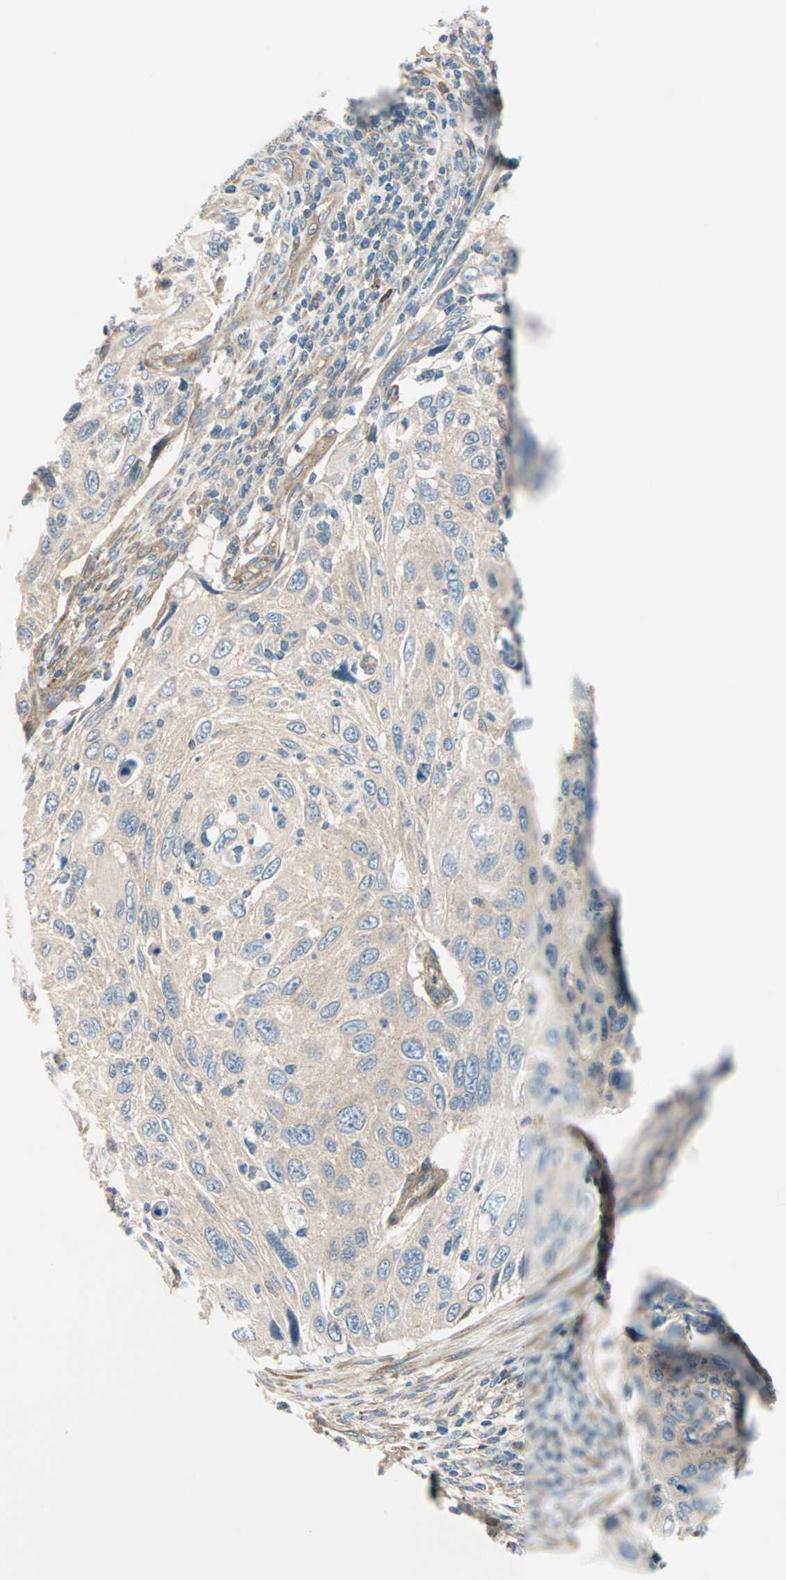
{"staining": {"intensity": "weak", "quantity": "25%-75%", "location": "cytoplasmic/membranous"}, "tissue": "cervical cancer", "cell_type": "Tumor cells", "image_type": "cancer", "snomed": [{"axis": "morphology", "description": "Squamous cell carcinoma, NOS"}, {"axis": "topography", "description": "Cervix"}], "caption": "Protein expression analysis of human squamous cell carcinoma (cervical) reveals weak cytoplasmic/membranous expression in approximately 25%-75% of tumor cells.", "gene": "PDE8A", "patient": {"sex": "female", "age": 70}}